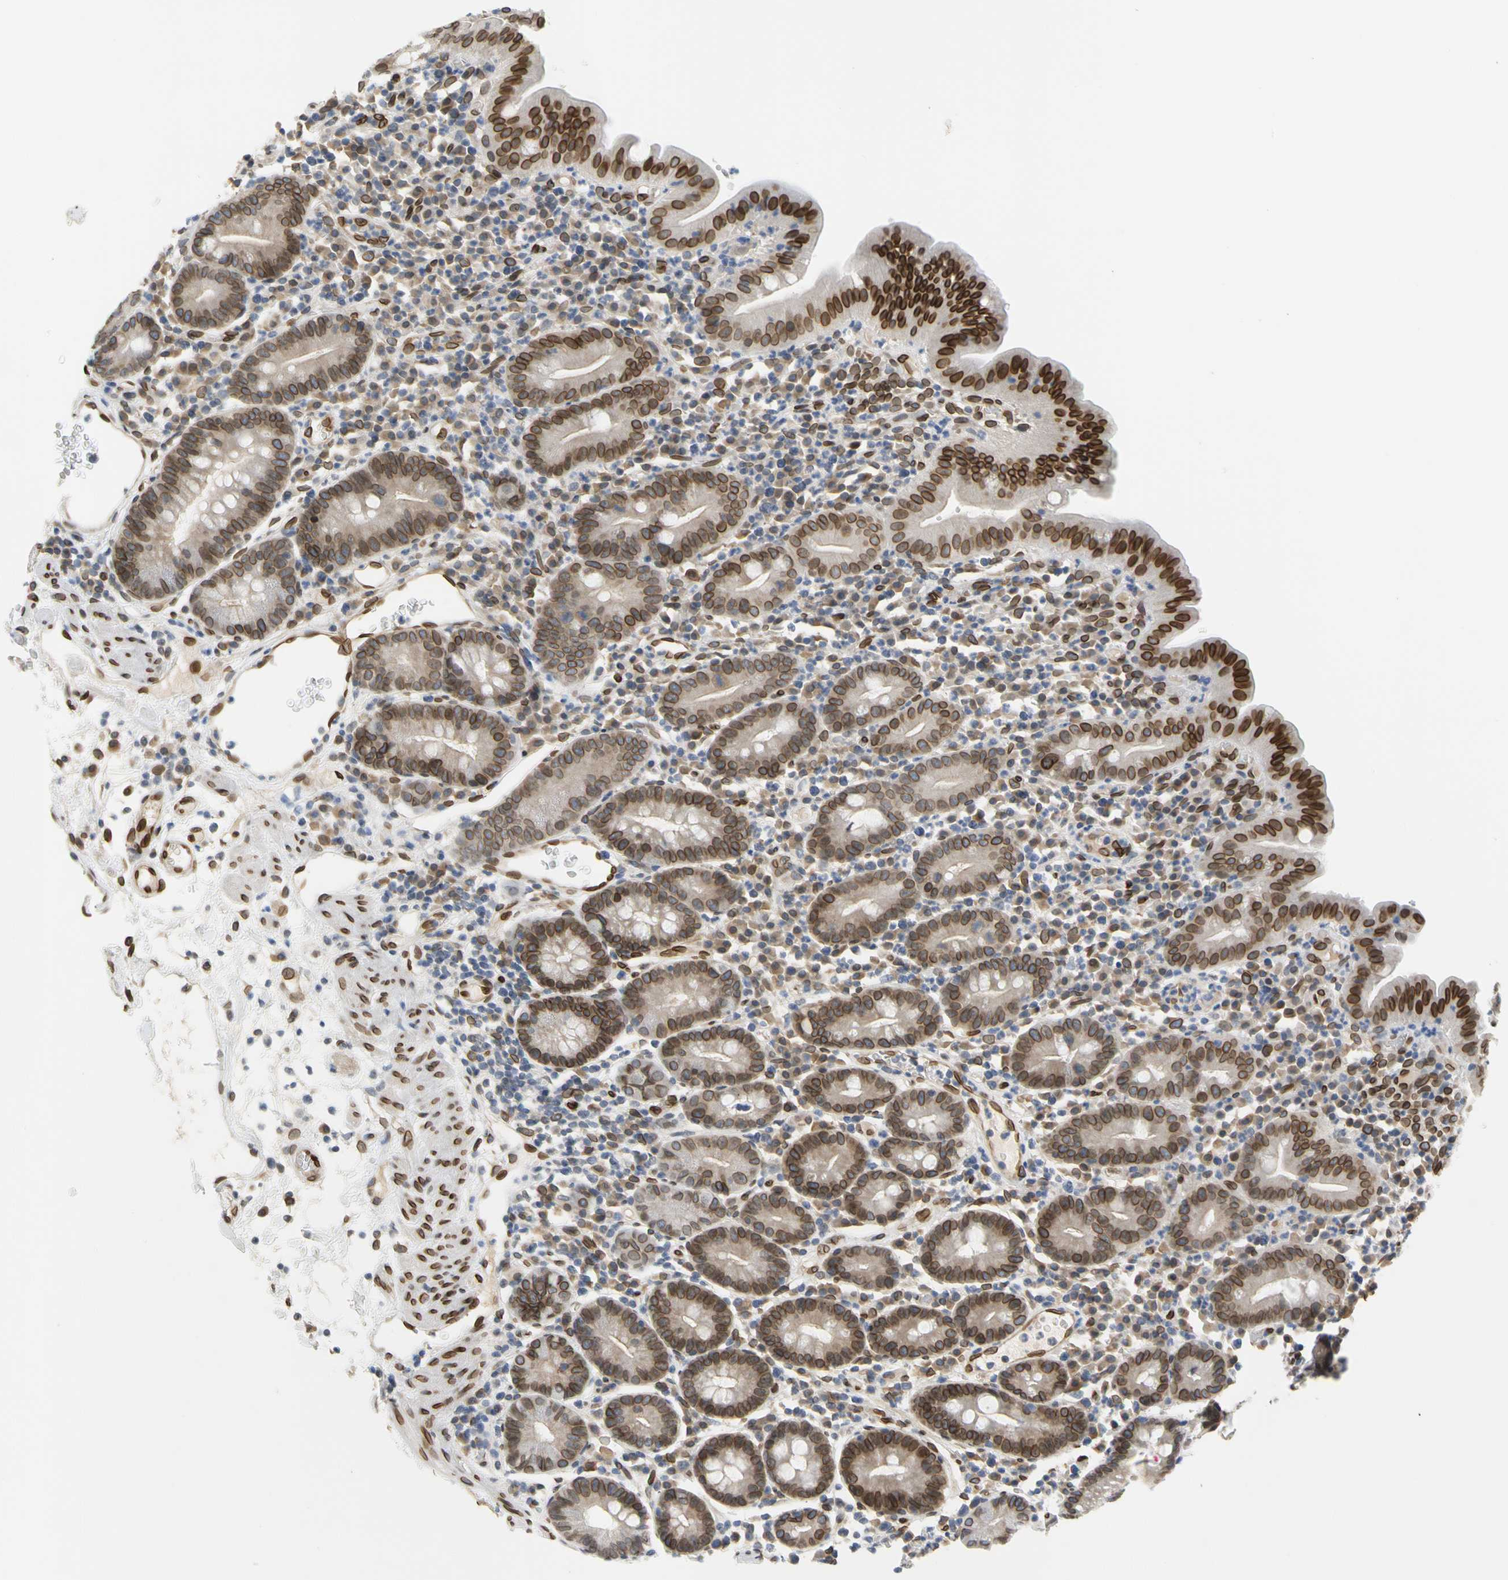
{"staining": {"intensity": "moderate", "quantity": ">75%", "location": "cytoplasmic/membranous,nuclear"}, "tissue": "duodenum", "cell_type": "Glandular cells", "image_type": "normal", "snomed": [{"axis": "morphology", "description": "Normal tissue, NOS"}, {"axis": "topography", "description": "Duodenum"}], "caption": "An immunohistochemistry (IHC) photomicrograph of benign tissue is shown. Protein staining in brown shows moderate cytoplasmic/membranous,nuclear positivity in duodenum within glandular cells.", "gene": "SUN1", "patient": {"sex": "male", "age": 50}}